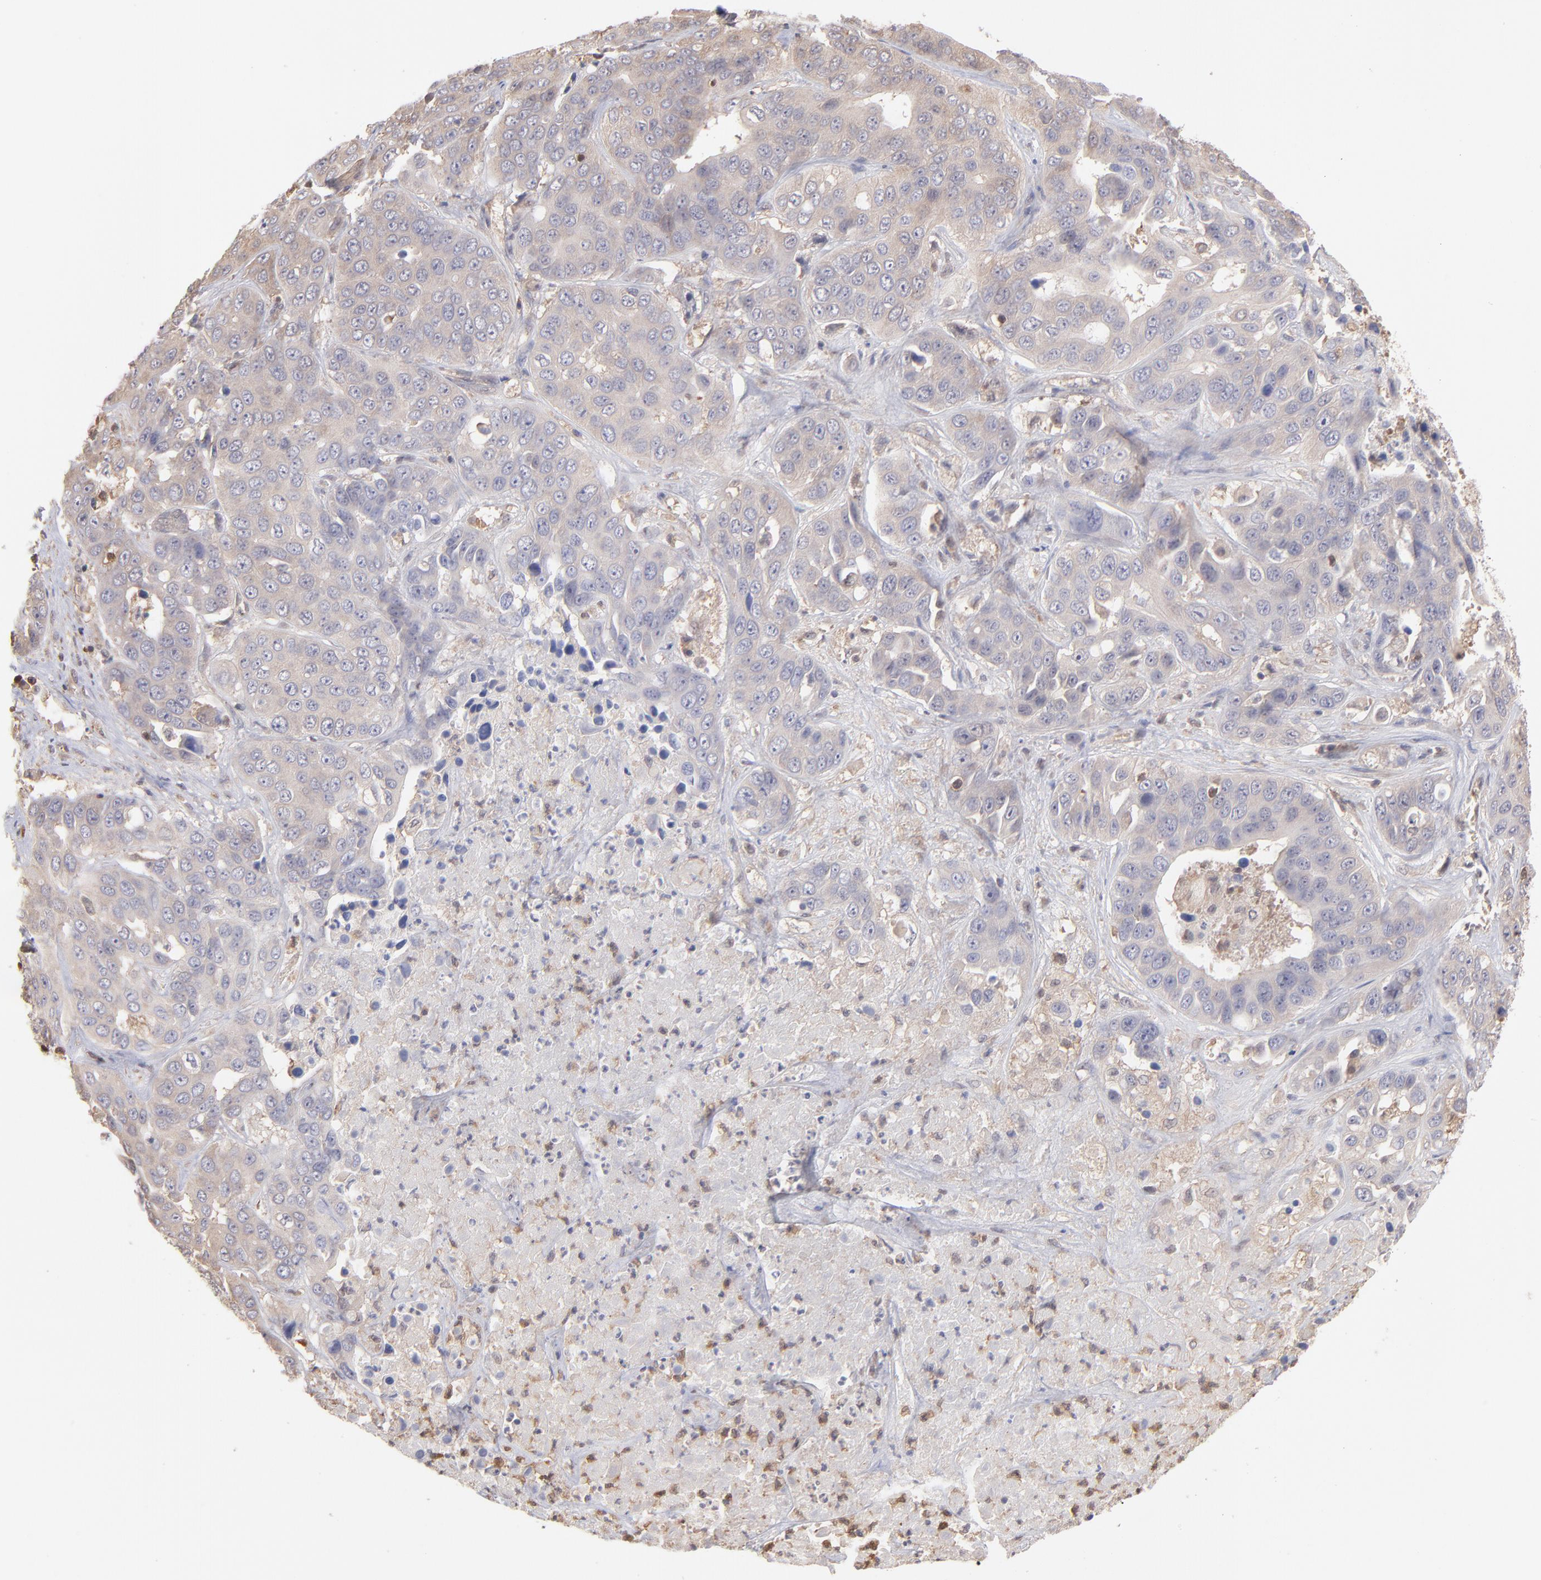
{"staining": {"intensity": "weak", "quantity": "25%-75%", "location": "cytoplasmic/membranous"}, "tissue": "liver cancer", "cell_type": "Tumor cells", "image_type": "cancer", "snomed": [{"axis": "morphology", "description": "Cholangiocarcinoma"}, {"axis": "topography", "description": "Liver"}], "caption": "Liver cancer stained for a protein (brown) exhibits weak cytoplasmic/membranous positive expression in approximately 25%-75% of tumor cells.", "gene": "MAP2K2", "patient": {"sex": "female", "age": 52}}